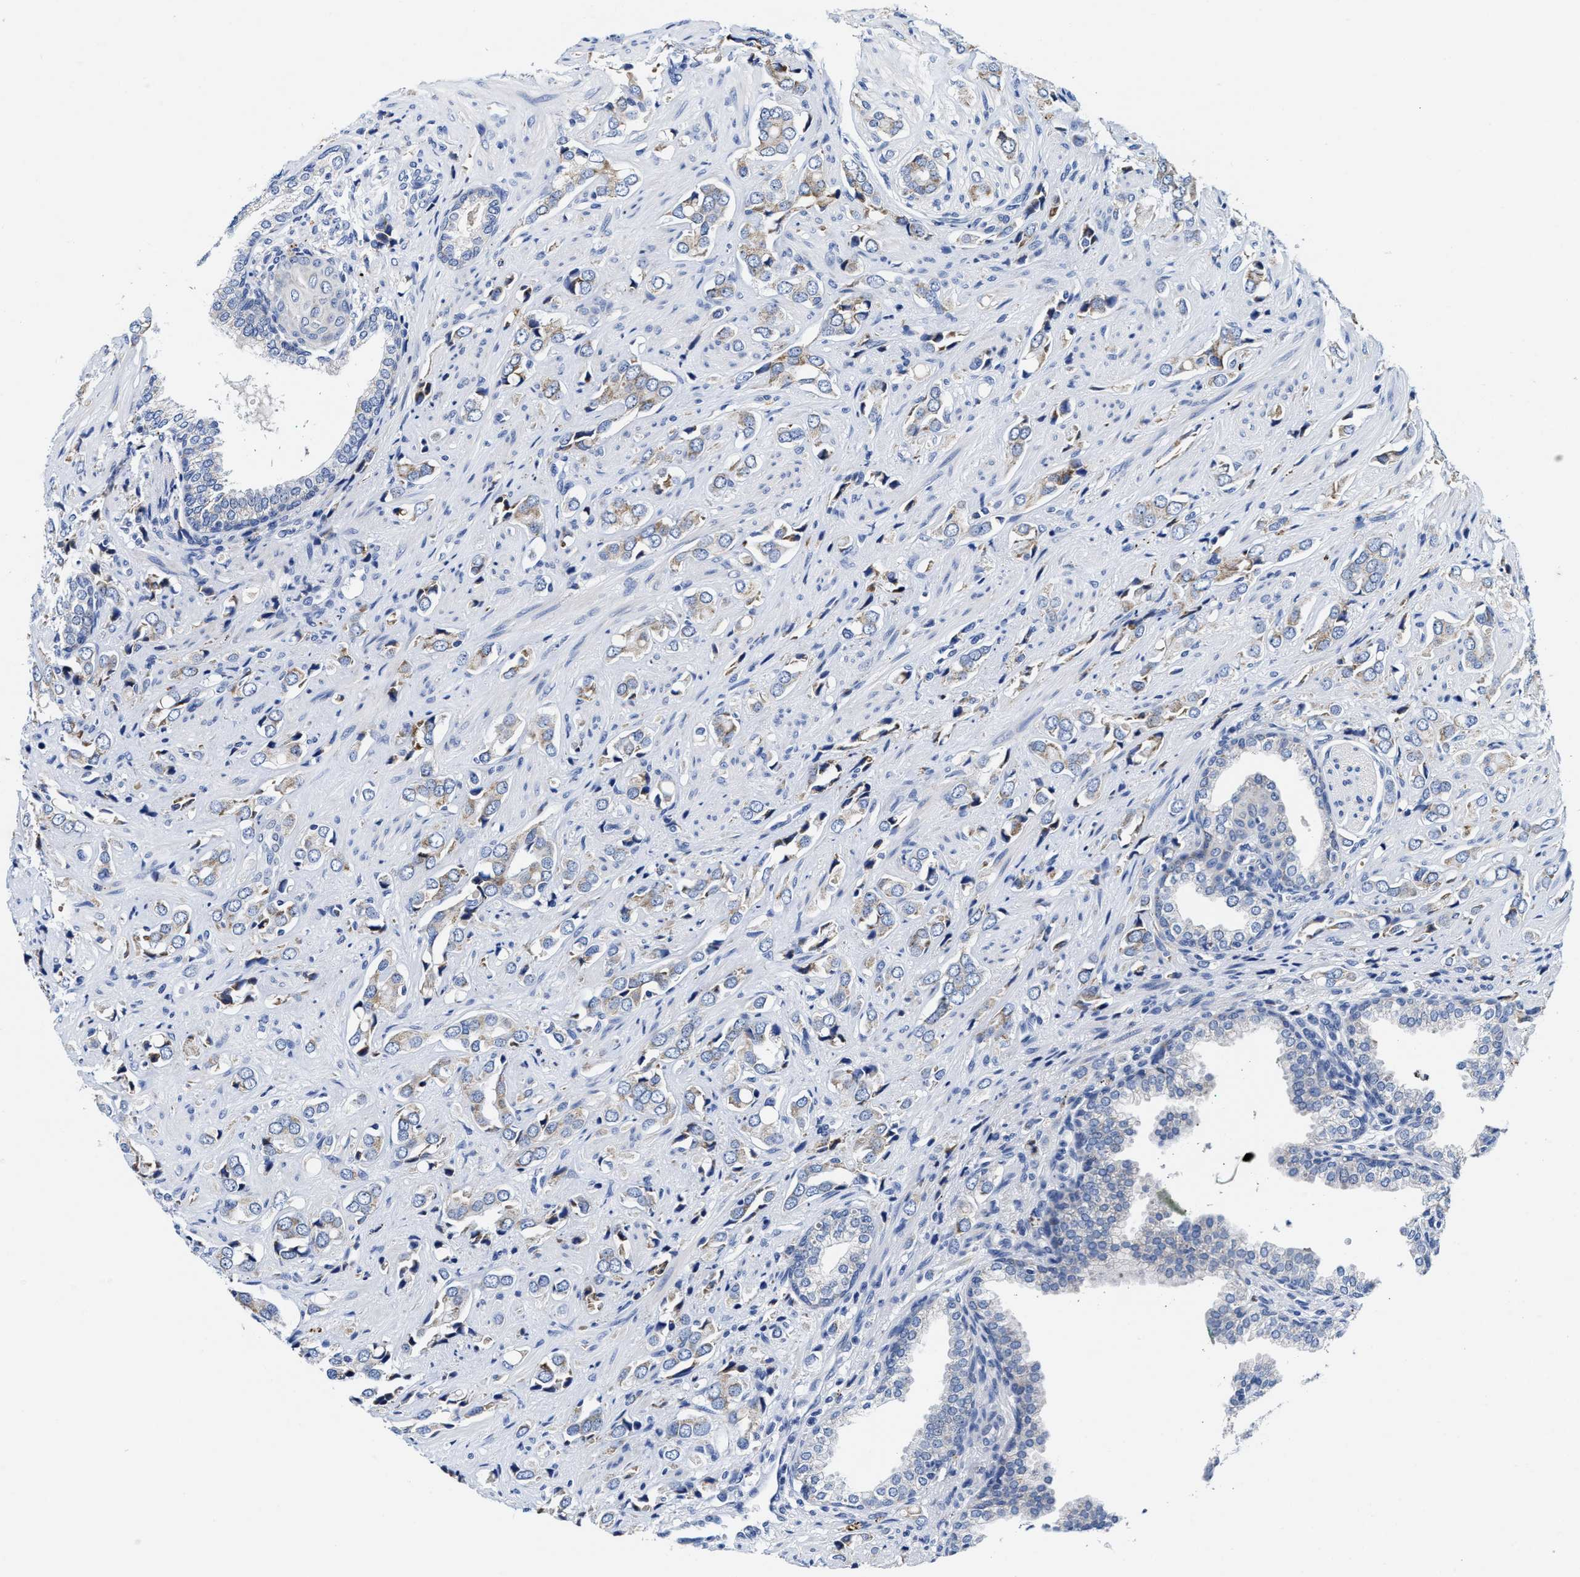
{"staining": {"intensity": "weak", "quantity": "25%-75%", "location": "cytoplasmic/membranous"}, "tissue": "prostate cancer", "cell_type": "Tumor cells", "image_type": "cancer", "snomed": [{"axis": "morphology", "description": "Adenocarcinoma, High grade"}, {"axis": "topography", "description": "Prostate"}], "caption": "The immunohistochemical stain shows weak cytoplasmic/membranous staining in tumor cells of prostate high-grade adenocarcinoma tissue. (DAB IHC, brown staining for protein, blue staining for nuclei).", "gene": "TBRG4", "patient": {"sex": "male", "age": 52}}